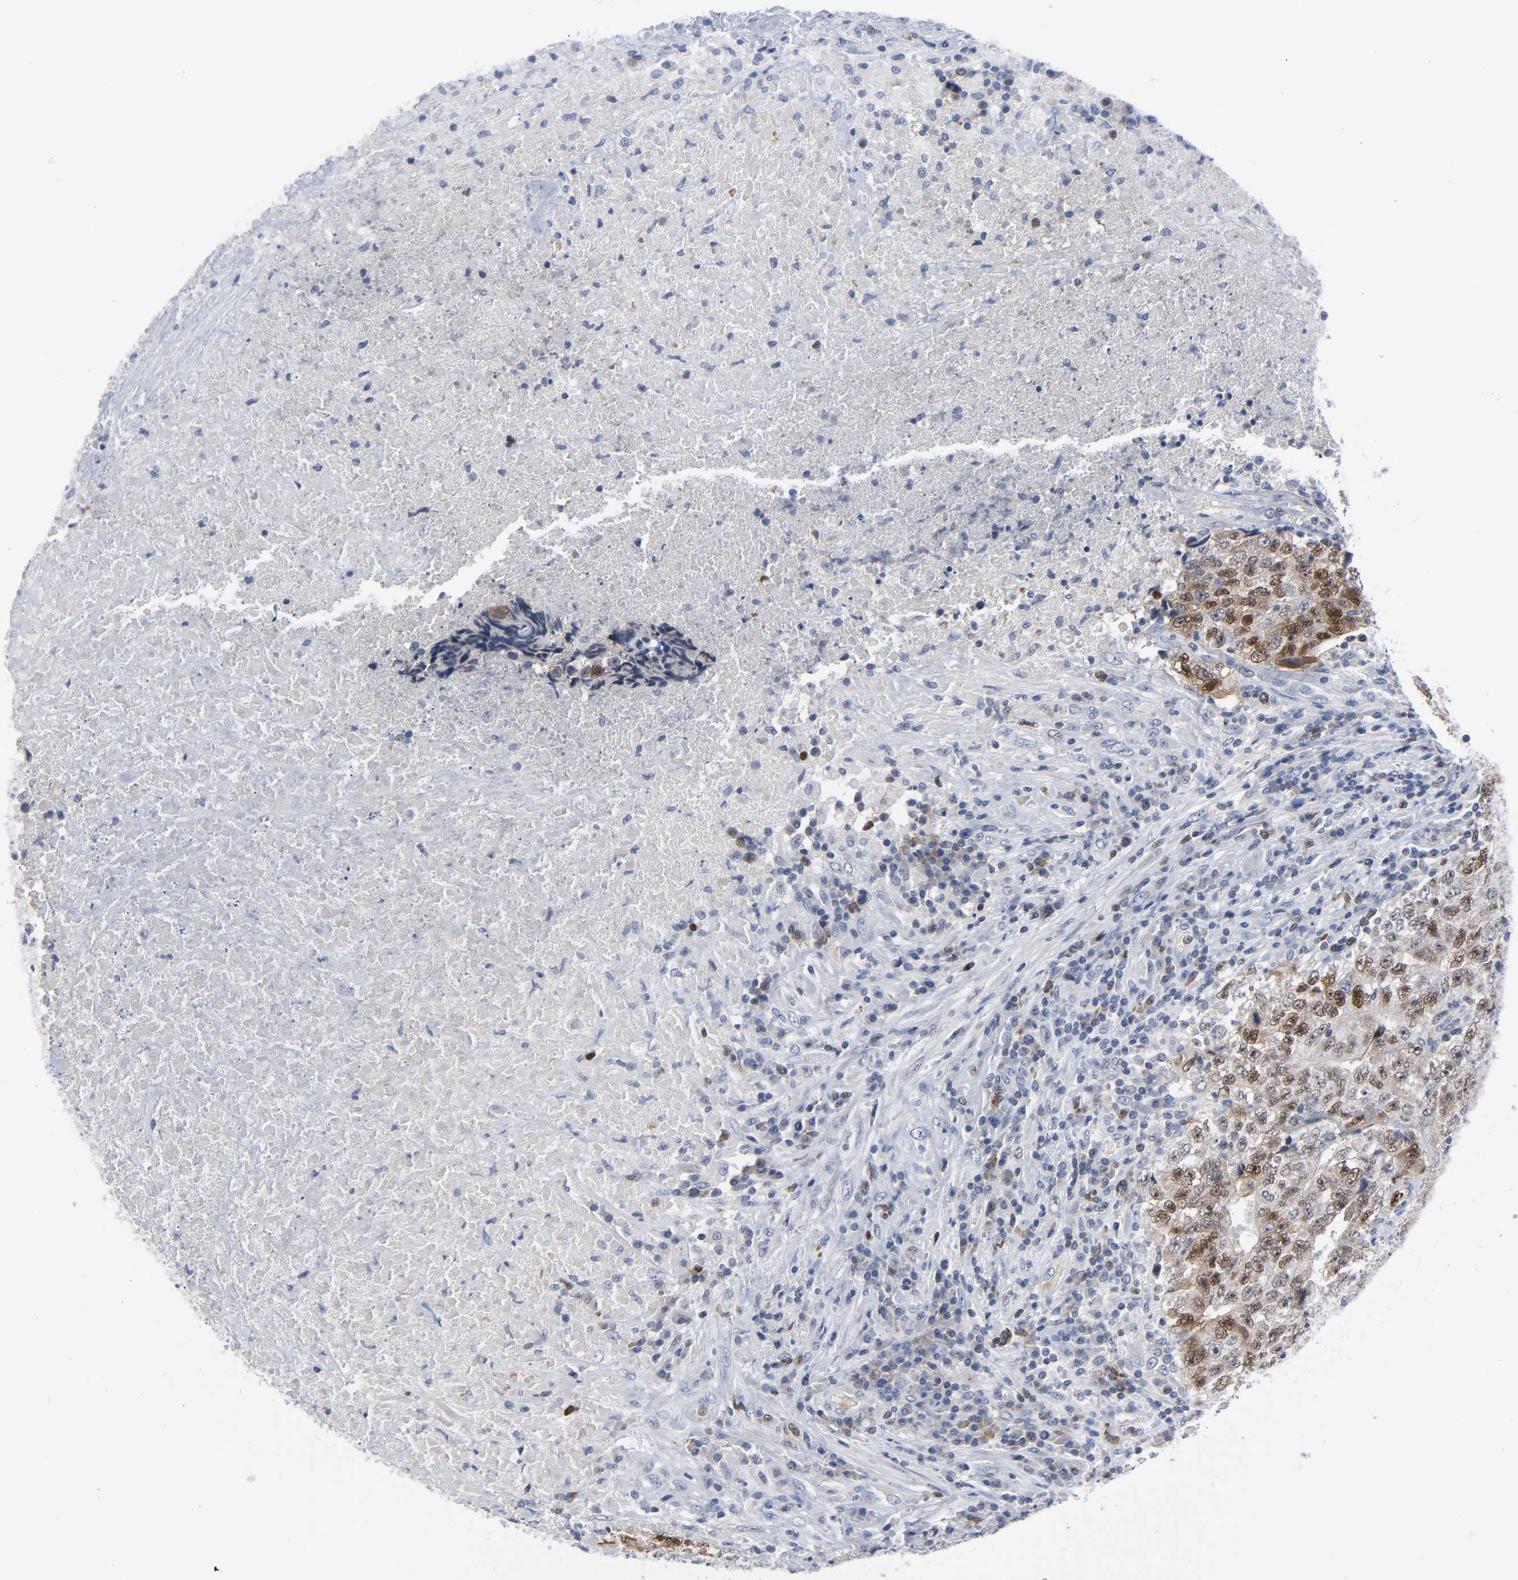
{"staining": {"intensity": "strong", "quantity": "25%-75%", "location": "cytoplasmic/membranous,nuclear"}, "tissue": "testis cancer", "cell_type": "Tumor cells", "image_type": "cancer", "snomed": [{"axis": "morphology", "description": "Necrosis, NOS"}, {"axis": "morphology", "description": "Carcinoma, Embryonal, NOS"}, {"axis": "topography", "description": "Testis"}], "caption": "This histopathology image exhibits testis cancer (embryonal carcinoma) stained with immunohistochemistry to label a protein in brown. The cytoplasmic/membranous and nuclear of tumor cells show strong positivity for the protein. Nuclei are counter-stained blue.", "gene": "WEE1", "patient": {"sex": "male", "age": 19}}